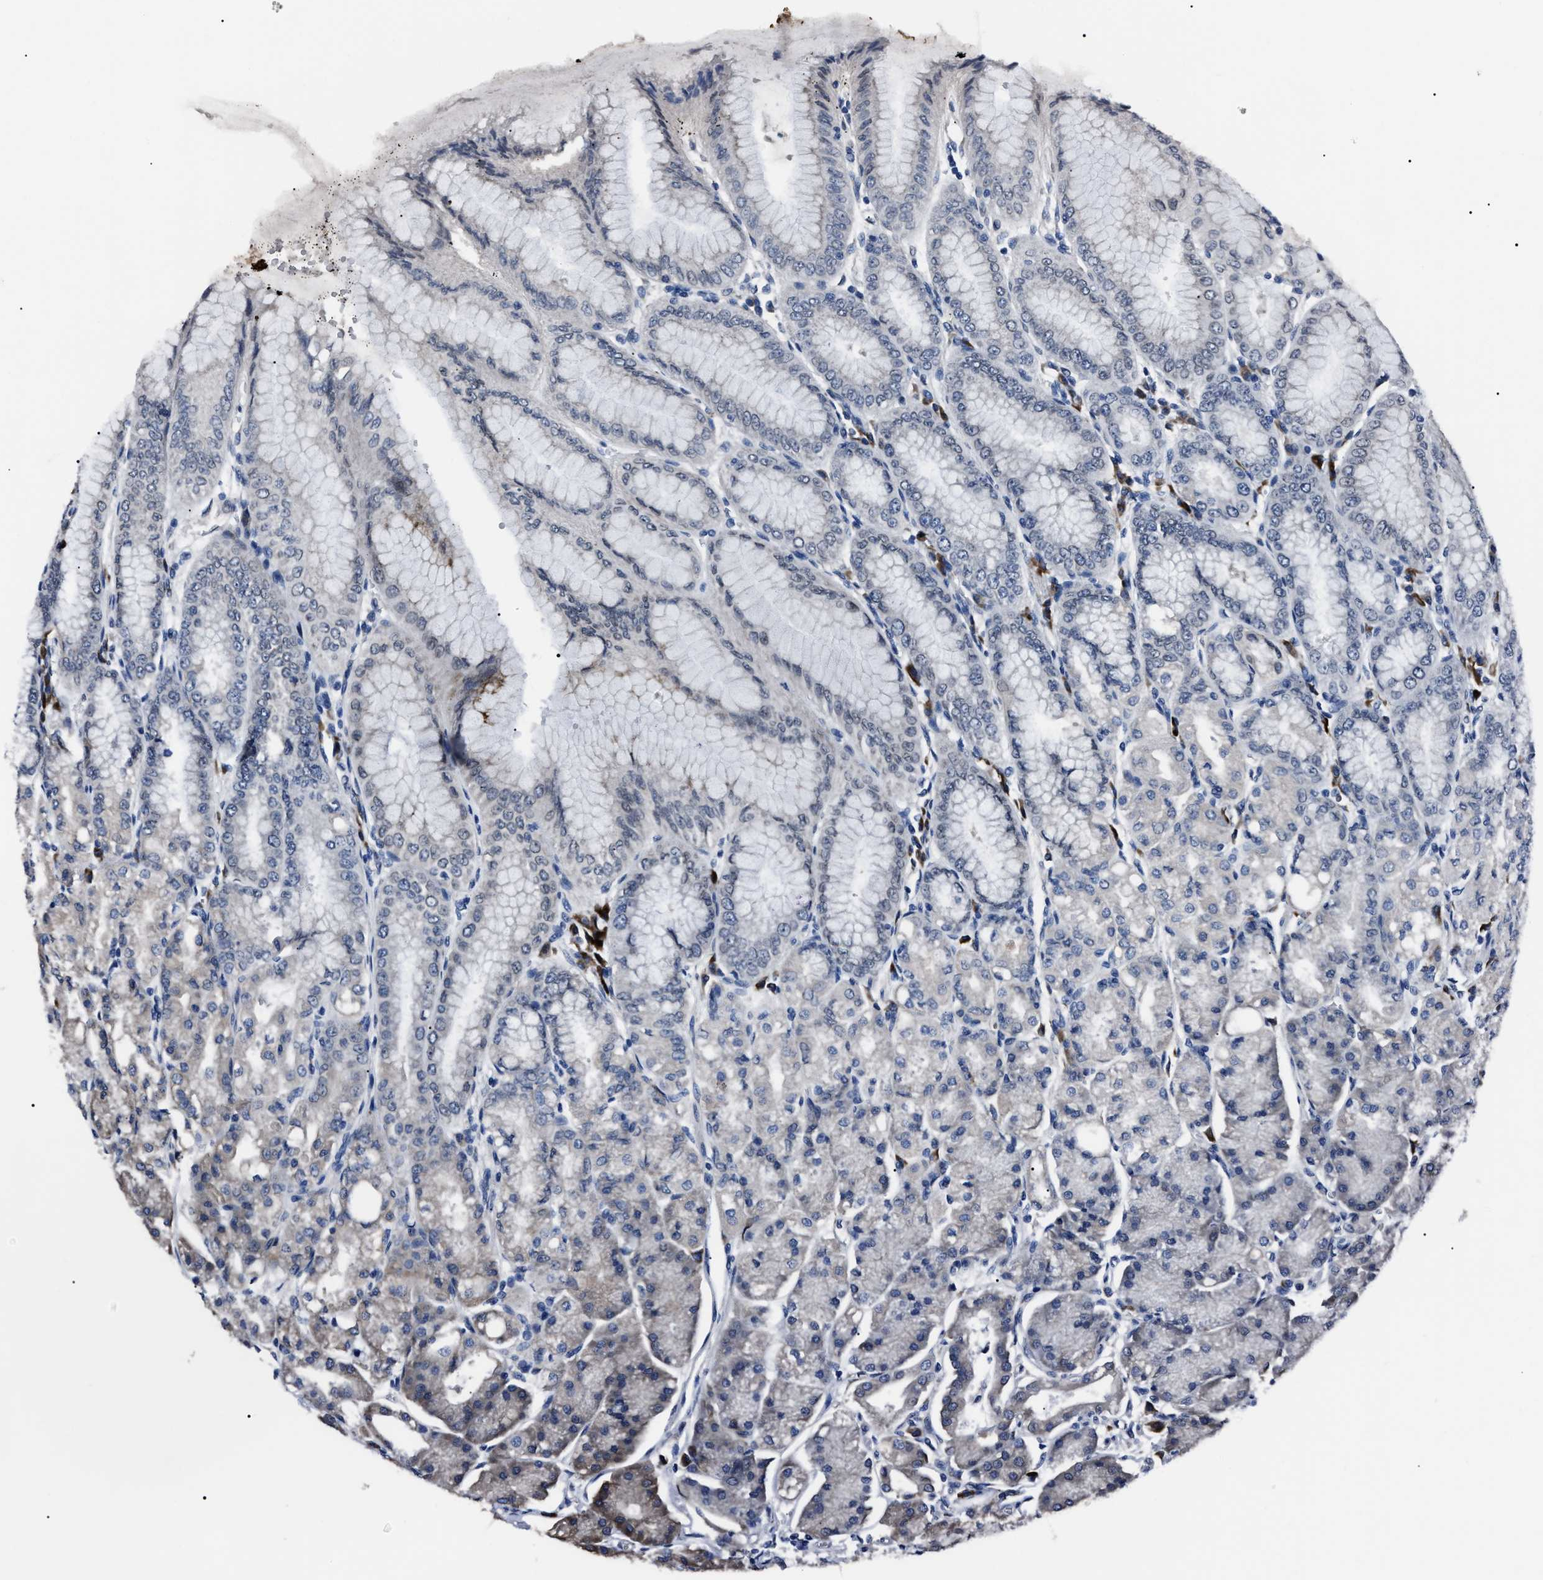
{"staining": {"intensity": "moderate", "quantity": "25%-75%", "location": "cytoplasmic/membranous"}, "tissue": "stomach", "cell_type": "Glandular cells", "image_type": "normal", "snomed": [{"axis": "morphology", "description": "Normal tissue, NOS"}, {"axis": "topography", "description": "Stomach, lower"}], "caption": "IHC histopathology image of unremarkable human stomach stained for a protein (brown), which displays medium levels of moderate cytoplasmic/membranous expression in about 25%-75% of glandular cells.", "gene": "LRRC14", "patient": {"sex": "male", "age": 71}}